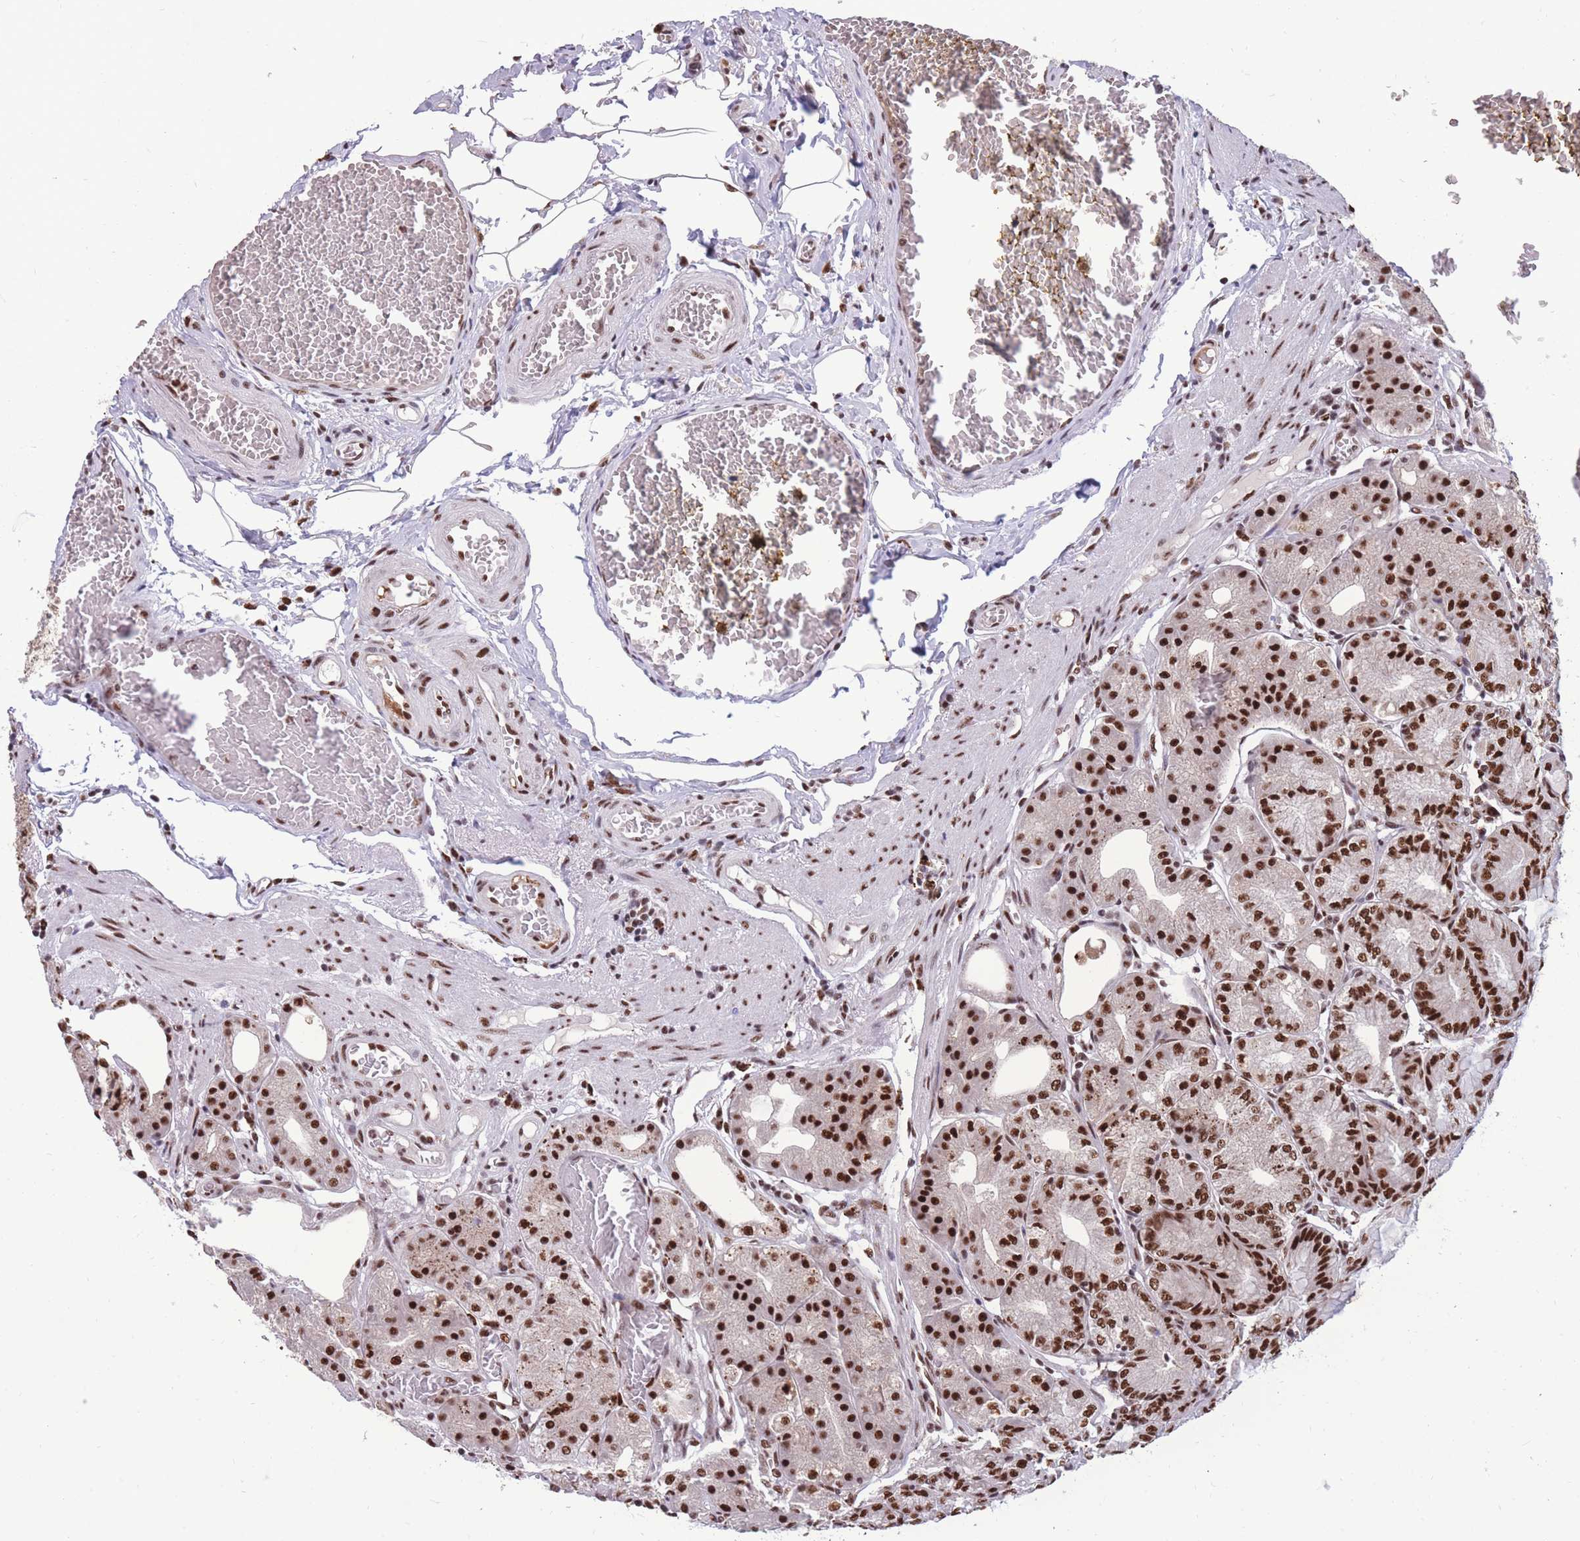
{"staining": {"intensity": "strong", "quantity": ">75%", "location": "cytoplasmic/membranous,nuclear"}, "tissue": "stomach", "cell_type": "Glandular cells", "image_type": "normal", "snomed": [{"axis": "morphology", "description": "Normal tissue, NOS"}, {"axis": "topography", "description": "Stomach, upper"}, {"axis": "topography", "description": "Stomach, lower"}], "caption": "Stomach stained with DAB immunohistochemistry (IHC) displays high levels of strong cytoplasmic/membranous,nuclear staining in about >75% of glandular cells. (brown staining indicates protein expression, while blue staining denotes nuclei).", "gene": "PRPF19", "patient": {"sex": "male", "age": 71}}